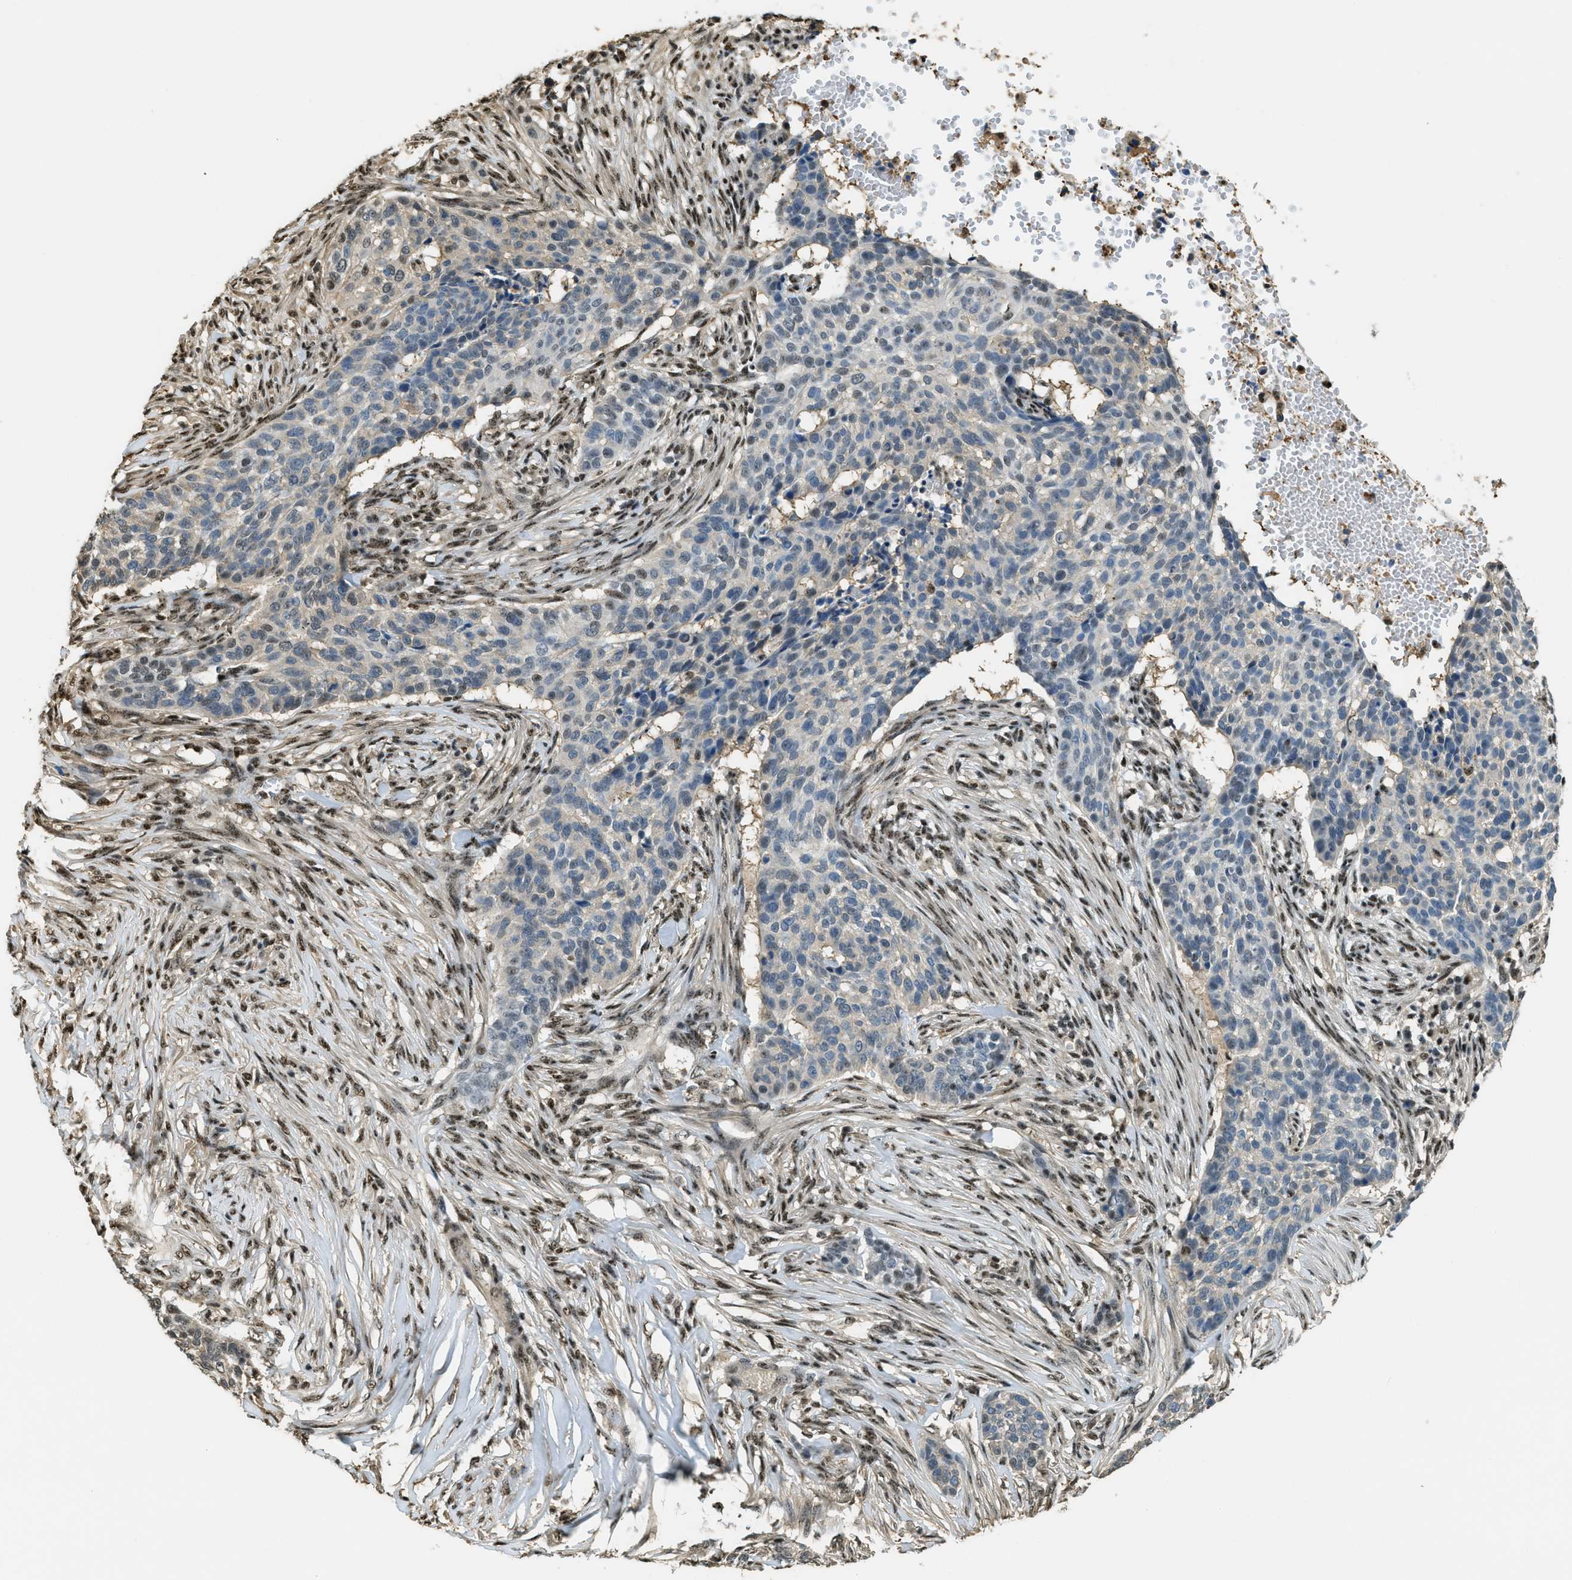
{"staining": {"intensity": "weak", "quantity": "<25%", "location": "nuclear"}, "tissue": "skin cancer", "cell_type": "Tumor cells", "image_type": "cancer", "snomed": [{"axis": "morphology", "description": "Basal cell carcinoma"}, {"axis": "topography", "description": "Skin"}], "caption": "This is an IHC photomicrograph of skin basal cell carcinoma. There is no expression in tumor cells.", "gene": "SP100", "patient": {"sex": "male", "age": 85}}